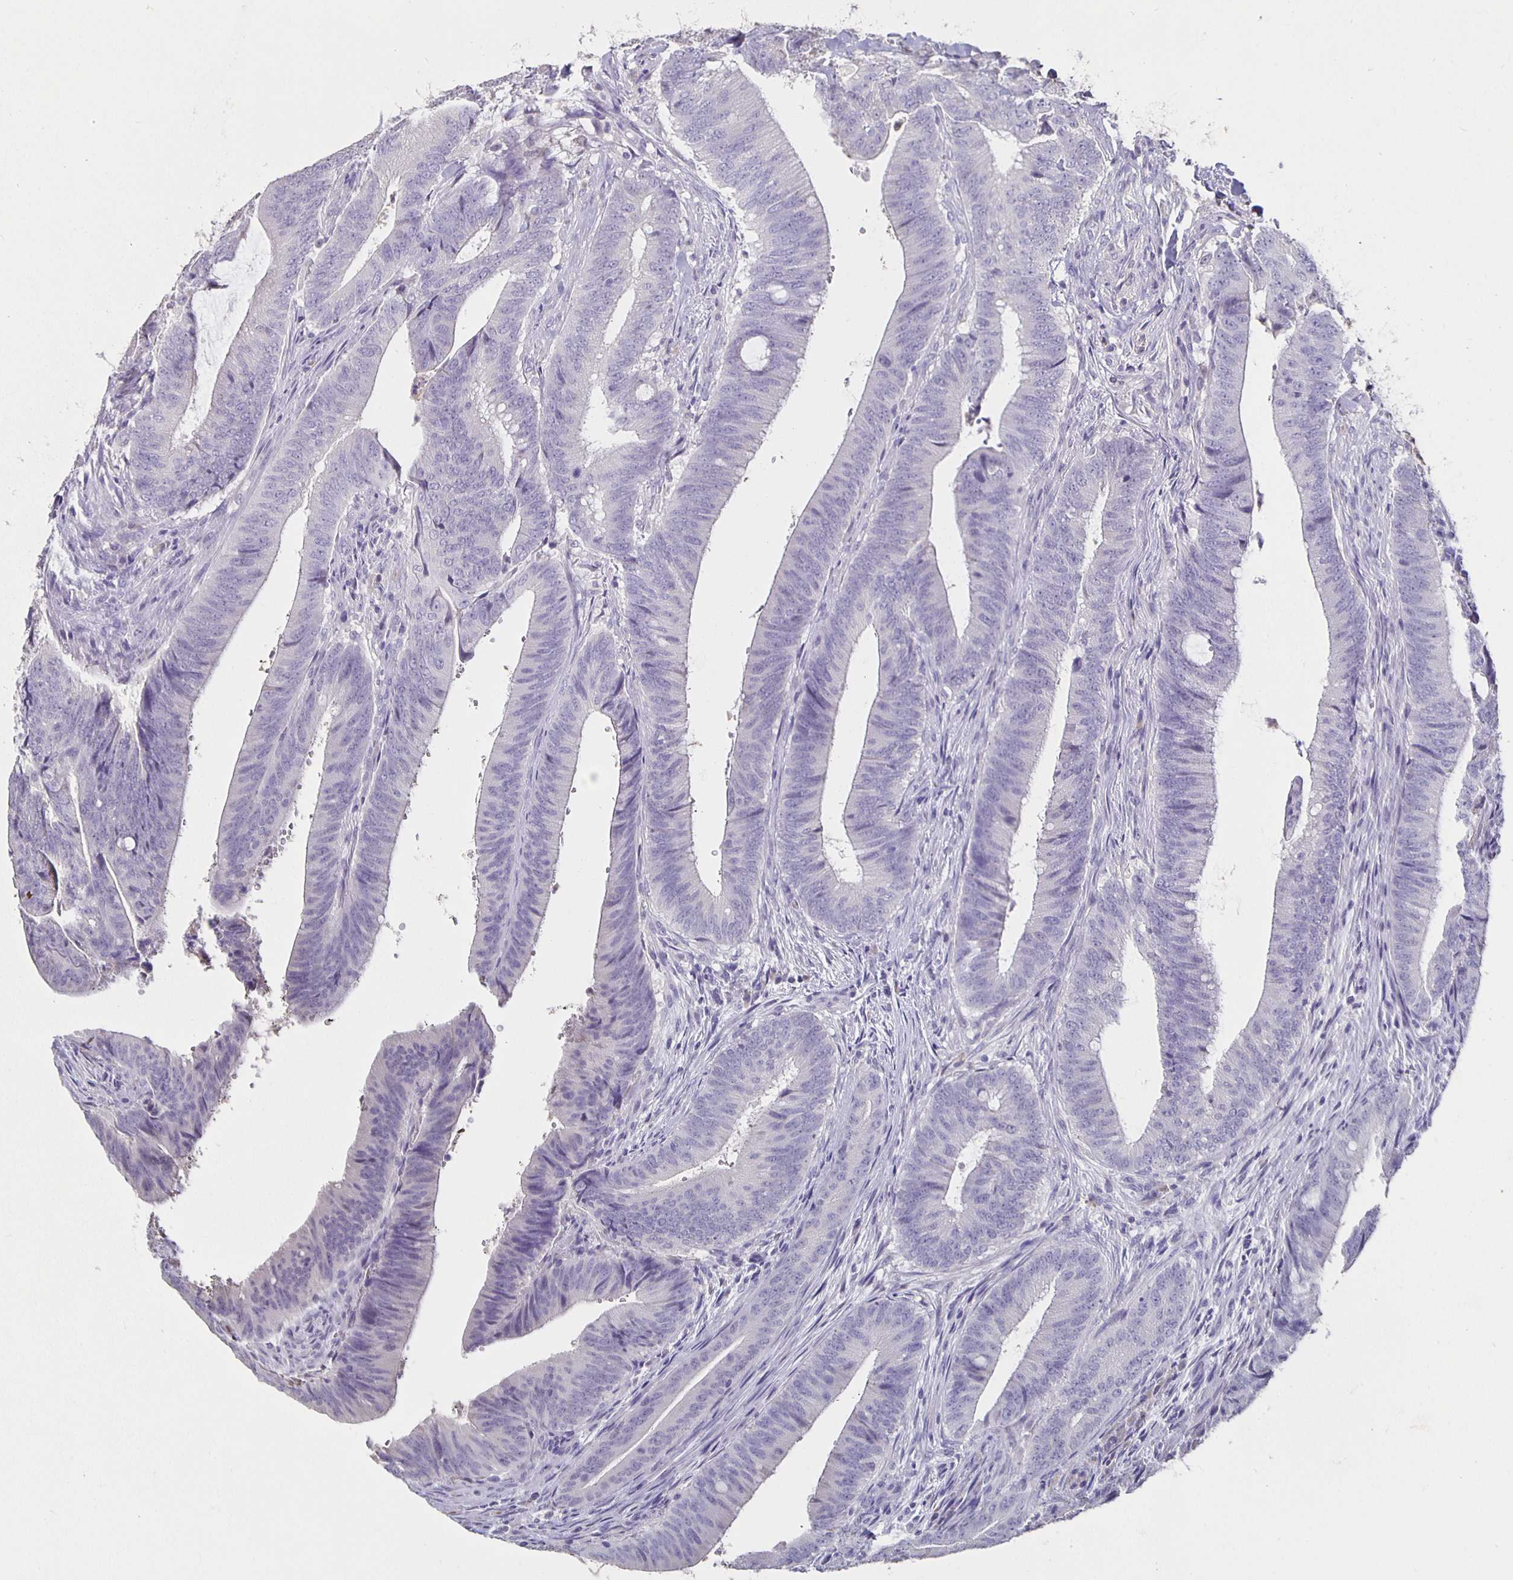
{"staining": {"intensity": "negative", "quantity": "none", "location": "none"}, "tissue": "colorectal cancer", "cell_type": "Tumor cells", "image_type": "cancer", "snomed": [{"axis": "morphology", "description": "Adenocarcinoma, NOS"}, {"axis": "topography", "description": "Colon"}], "caption": "Photomicrograph shows no significant protein positivity in tumor cells of colorectal cancer (adenocarcinoma).", "gene": "GPX4", "patient": {"sex": "female", "age": 43}}